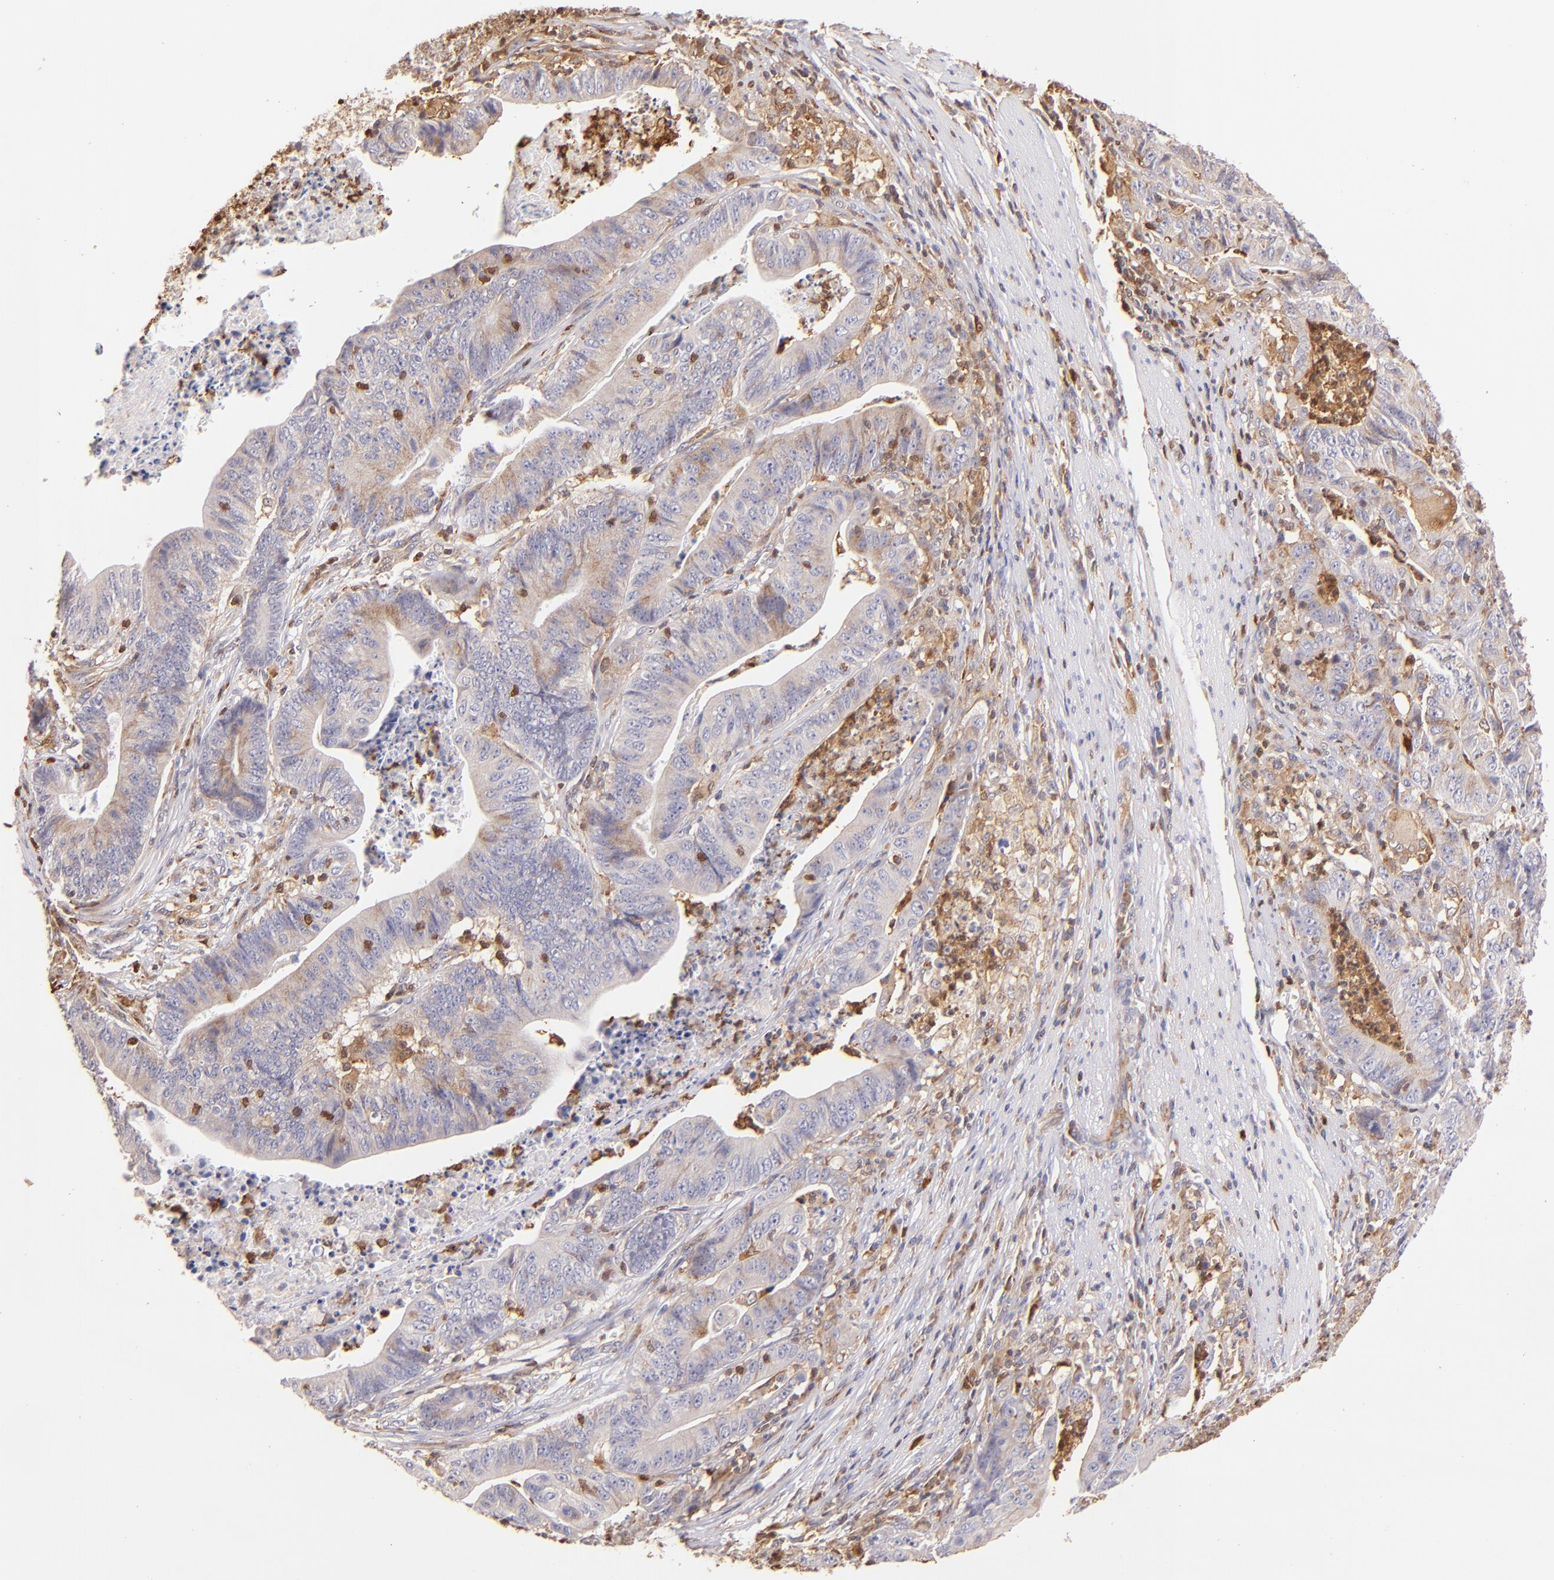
{"staining": {"intensity": "weak", "quantity": ">75%", "location": "cytoplasmic/membranous"}, "tissue": "stomach cancer", "cell_type": "Tumor cells", "image_type": "cancer", "snomed": [{"axis": "morphology", "description": "Adenocarcinoma, NOS"}, {"axis": "topography", "description": "Stomach, lower"}], "caption": "Stomach cancer tissue shows weak cytoplasmic/membranous positivity in about >75% of tumor cells", "gene": "BTK", "patient": {"sex": "female", "age": 86}}